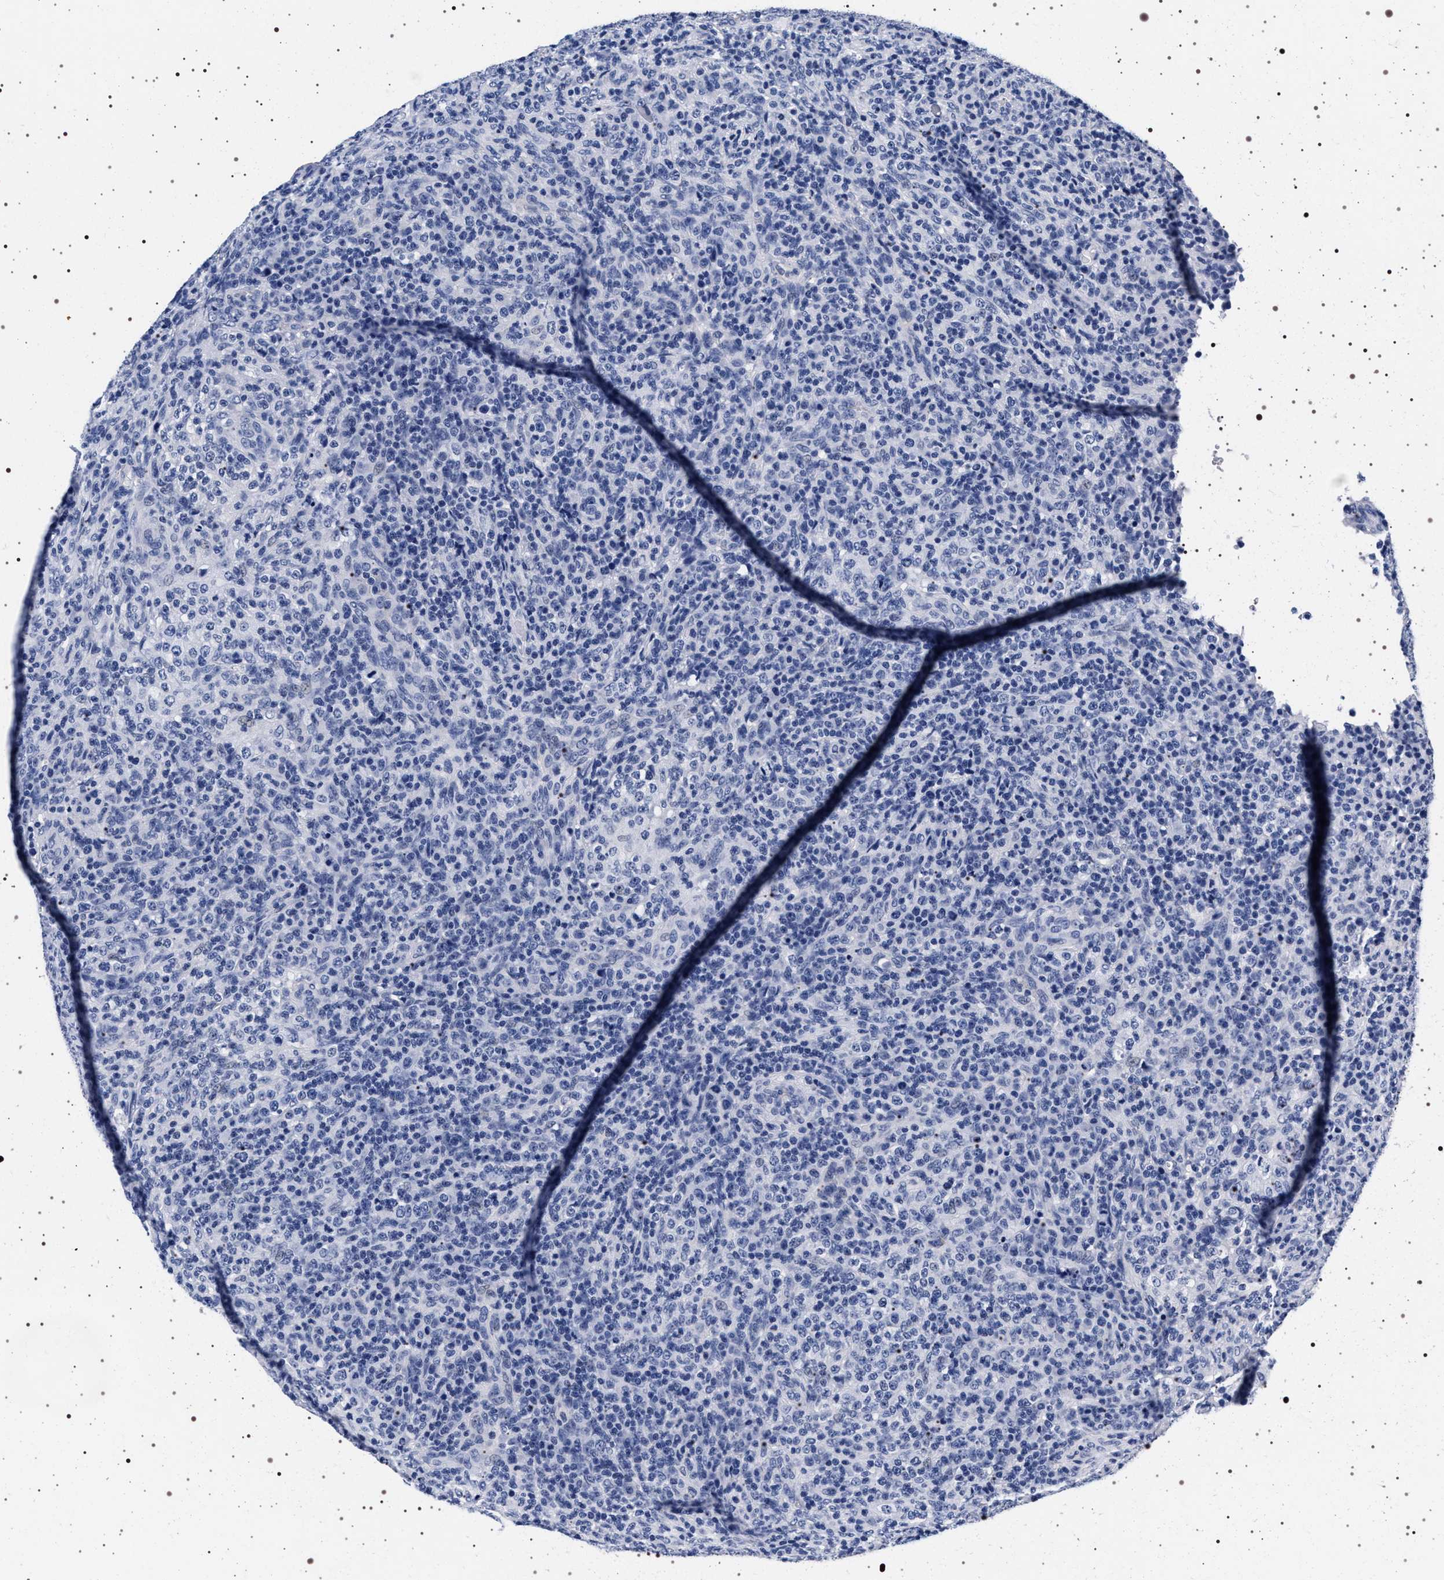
{"staining": {"intensity": "negative", "quantity": "none", "location": "none"}, "tissue": "lymphoma", "cell_type": "Tumor cells", "image_type": "cancer", "snomed": [{"axis": "morphology", "description": "Malignant lymphoma, non-Hodgkin's type, High grade"}, {"axis": "topography", "description": "Lymph node"}], "caption": "This is an IHC image of high-grade malignant lymphoma, non-Hodgkin's type. There is no expression in tumor cells.", "gene": "SYN1", "patient": {"sex": "female", "age": 76}}